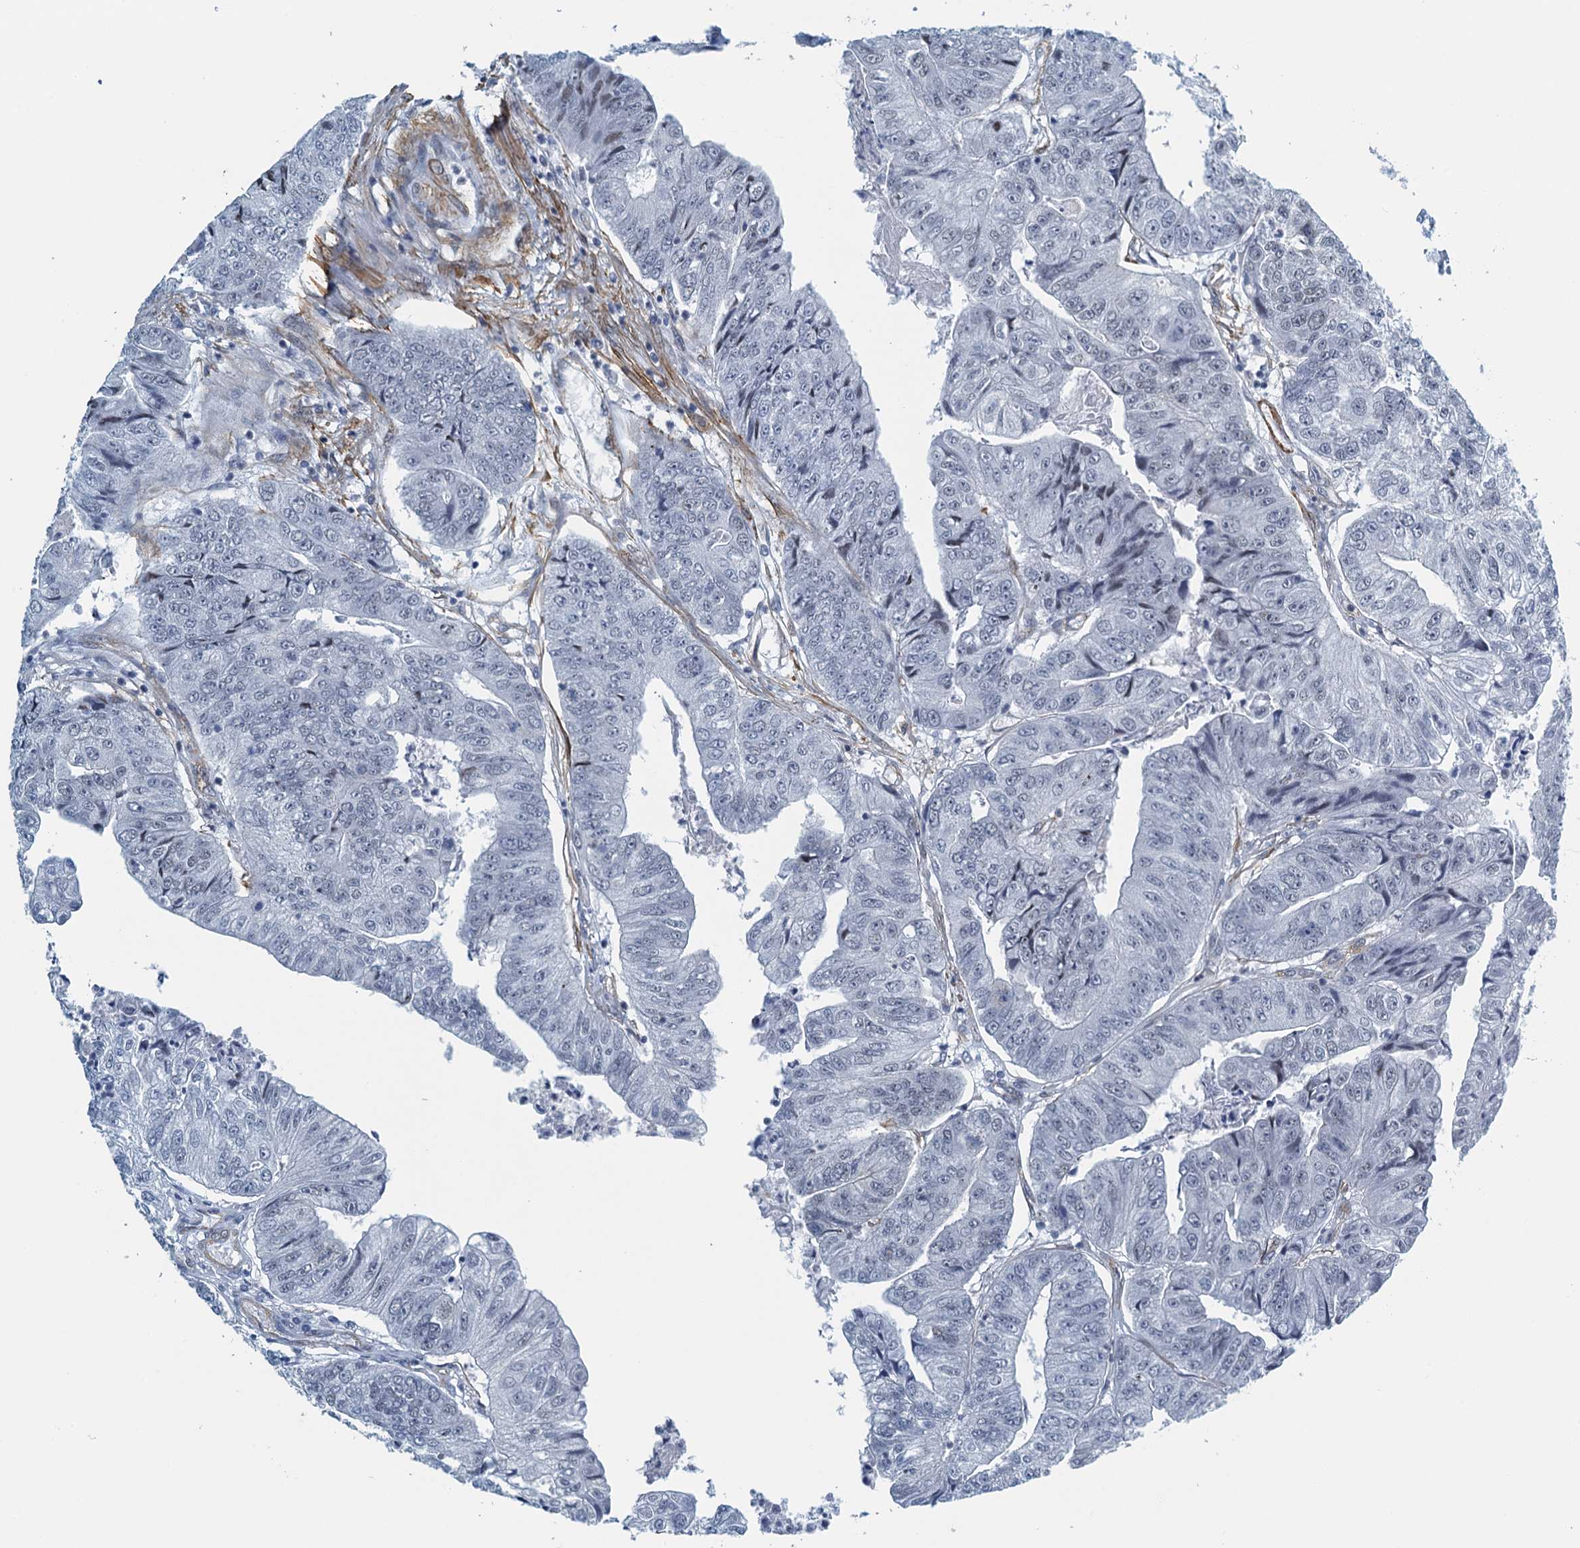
{"staining": {"intensity": "negative", "quantity": "none", "location": "none"}, "tissue": "colorectal cancer", "cell_type": "Tumor cells", "image_type": "cancer", "snomed": [{"axis": "morphology", "description": "Adenocarcinoma, NOS"}, {"axis": "topography", "description": "Colon"}], "caption": "The immunohistochemistry (IHC) micrograph has no significant expression in tumor cells of colorectal cancer tissue.", "gene": "ALG2", "patient": {"sex": "female", "age": 67}}